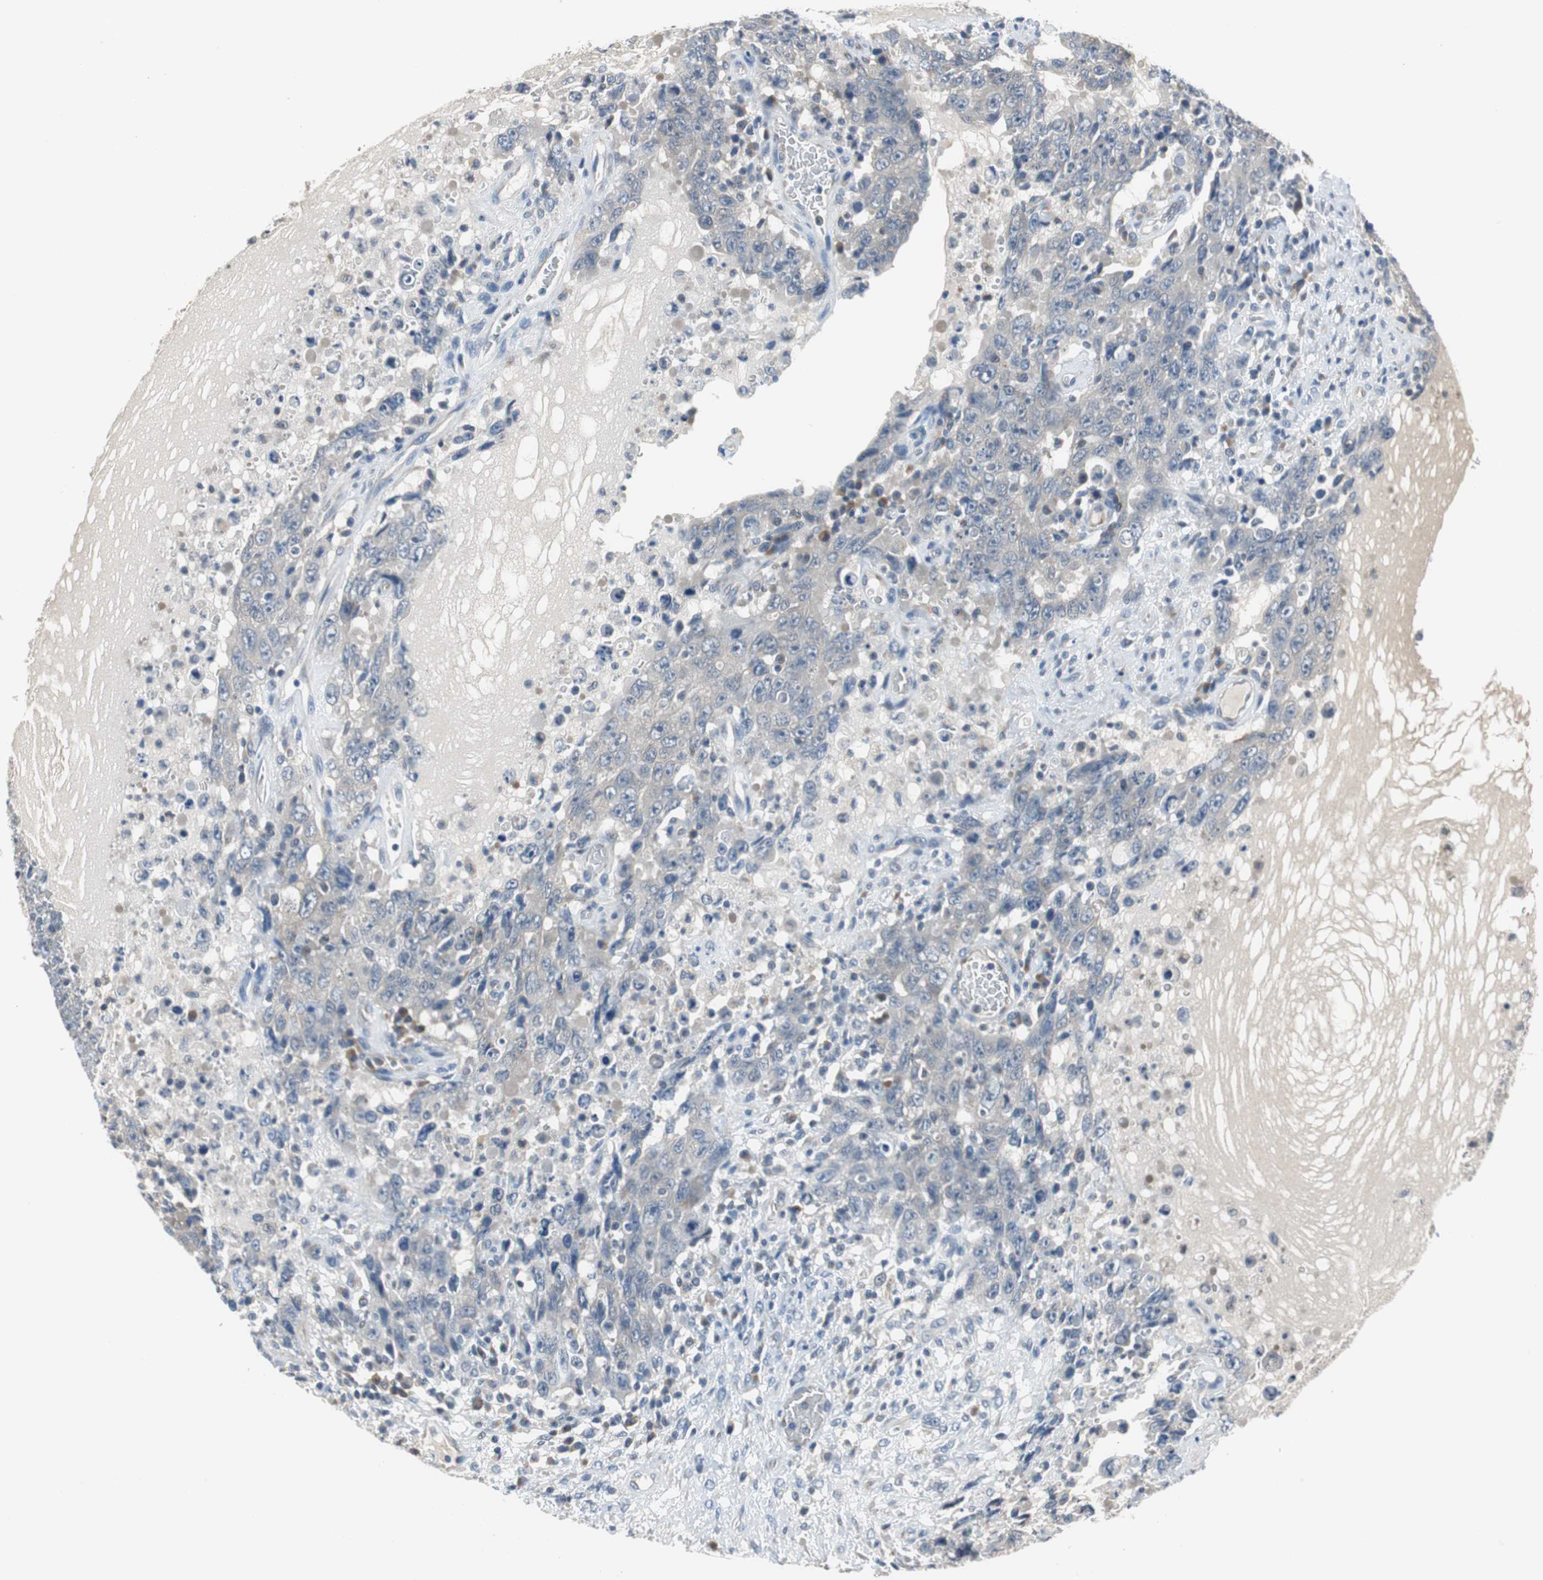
{"staining": {"intensity": "negative", "quantity": "none", "location": "none"}, "tissue": "testis cancer", "cell_type": "Tumor cells", "image_type": "cancer", "snomed": [{"axis": "morphology", "description": "Carcinoma, Embryonal, NOS"}, {"axis": "topography", "description": "Testis"}], "caption": "Immunohistochemical staining of human testis cancer (embryonal carcinoma) reveals no significant positivity in tumor cells.", "gene": "PLAA", "patient": {"sex": "male", "age": 26}}